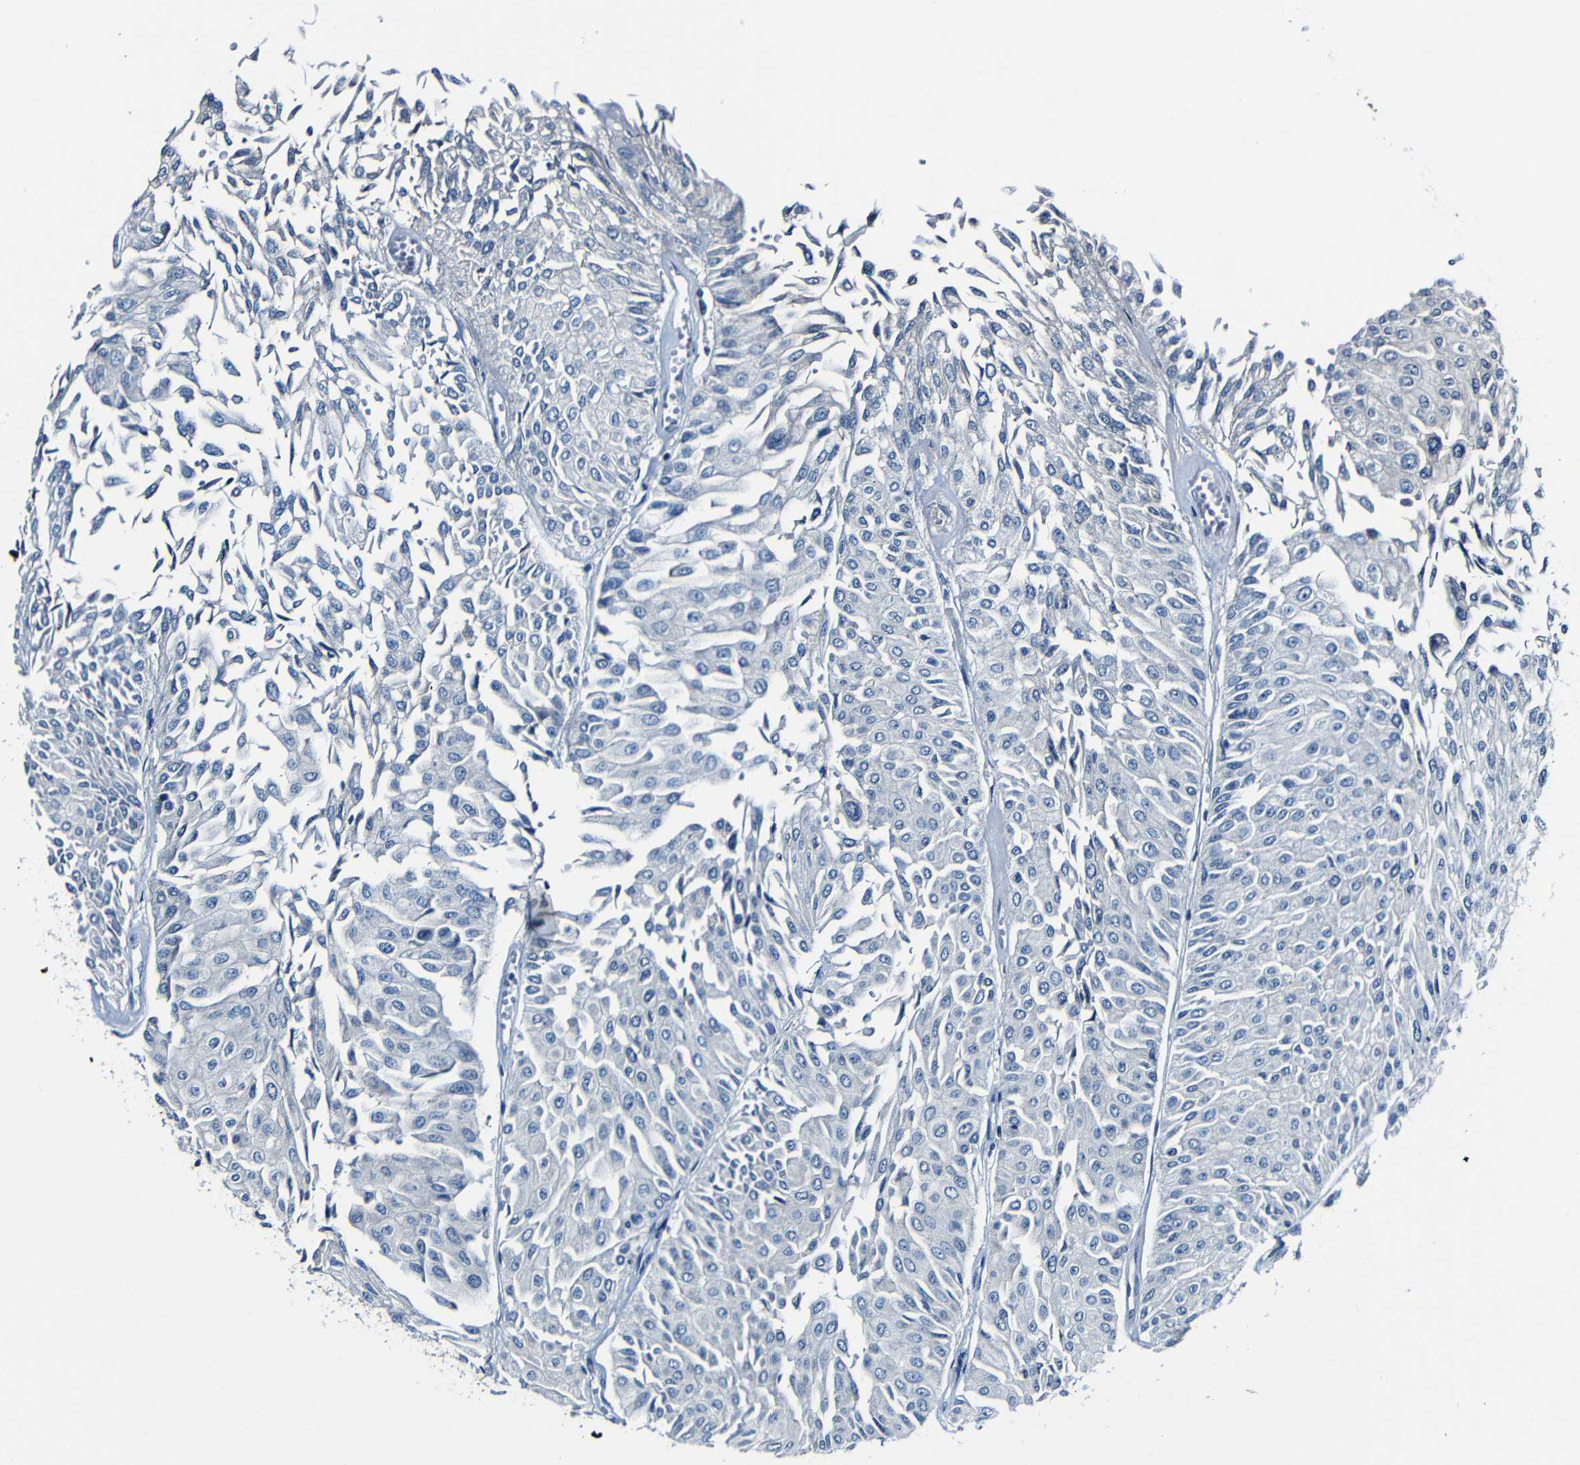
{"staining": {"intensity": "negative", "quantity": "none", "location": "none"}, "tissue": "urothelial cancer", "cell_type": "Tumor cells", "image_type": "cancer", "snomed": [{"axis": "morphology", "description": "Urothelial carcinoma, Low grade"}, {"axis": "topography", "description": "Urinary bladder"}], "caption": "Image shows no protein positivity in tumor cells of urothelial cancer tissue.", "gene": "ANK3", "patient": {"sex": "male", "age": 67}}